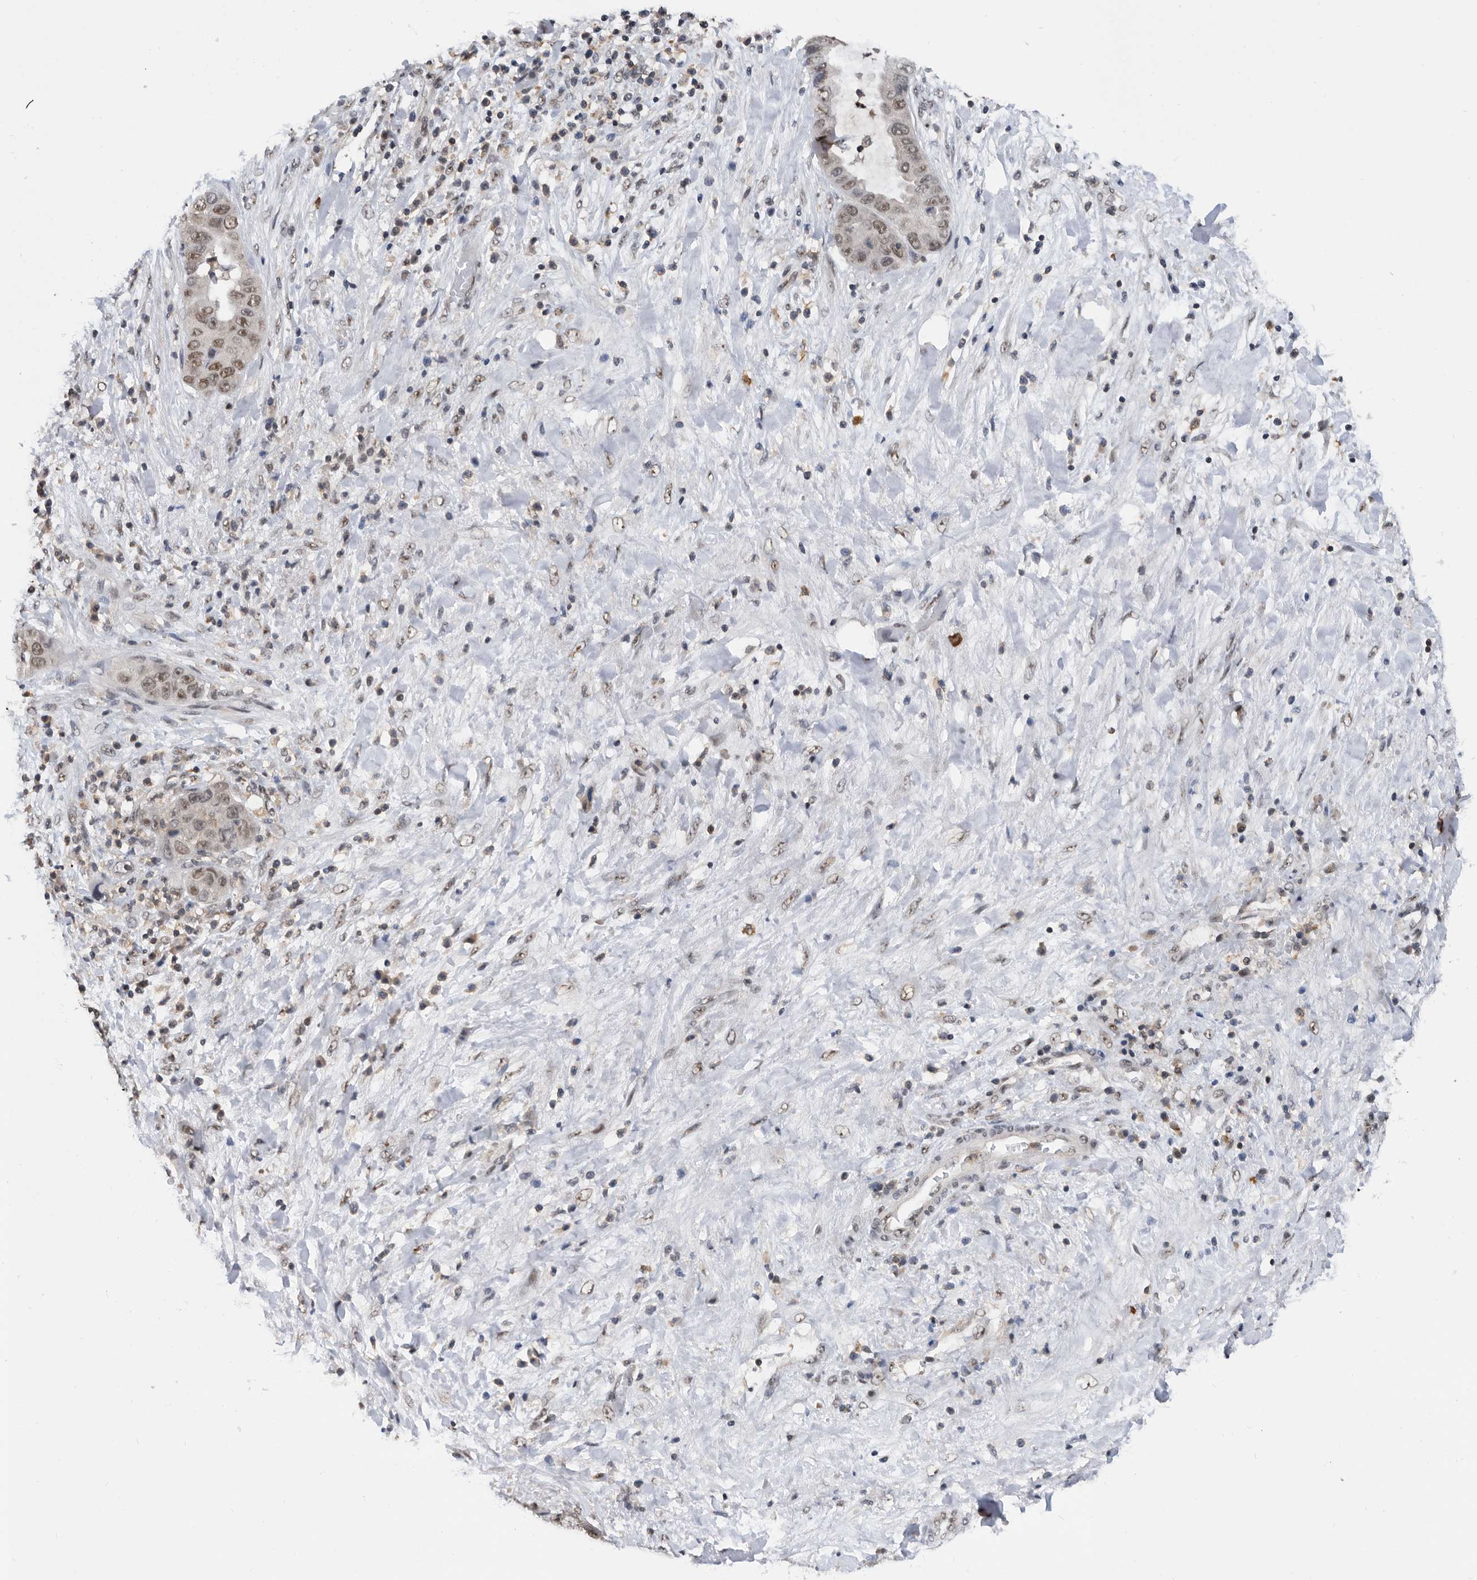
{"staining": {"intensity": "weak", "quantity": "25%-75%", "location": "nuclear"}, "tissue": "liver cancer", "cell_type": "Tumor cells", "image_type": "cancer", "snomed": [{"axis": "morphology", "description": "Cholangiocarcinoma"}, {"axis": "topography", "description": "Liver"}], "caption": "Protein expression analysis of human liver cholangiocarcinoma reveals weak nuclear positivity in about 25%-75% of tumor cells.", "gene": "ZNF260", "patient": {"sex": "female", "age": 52}}